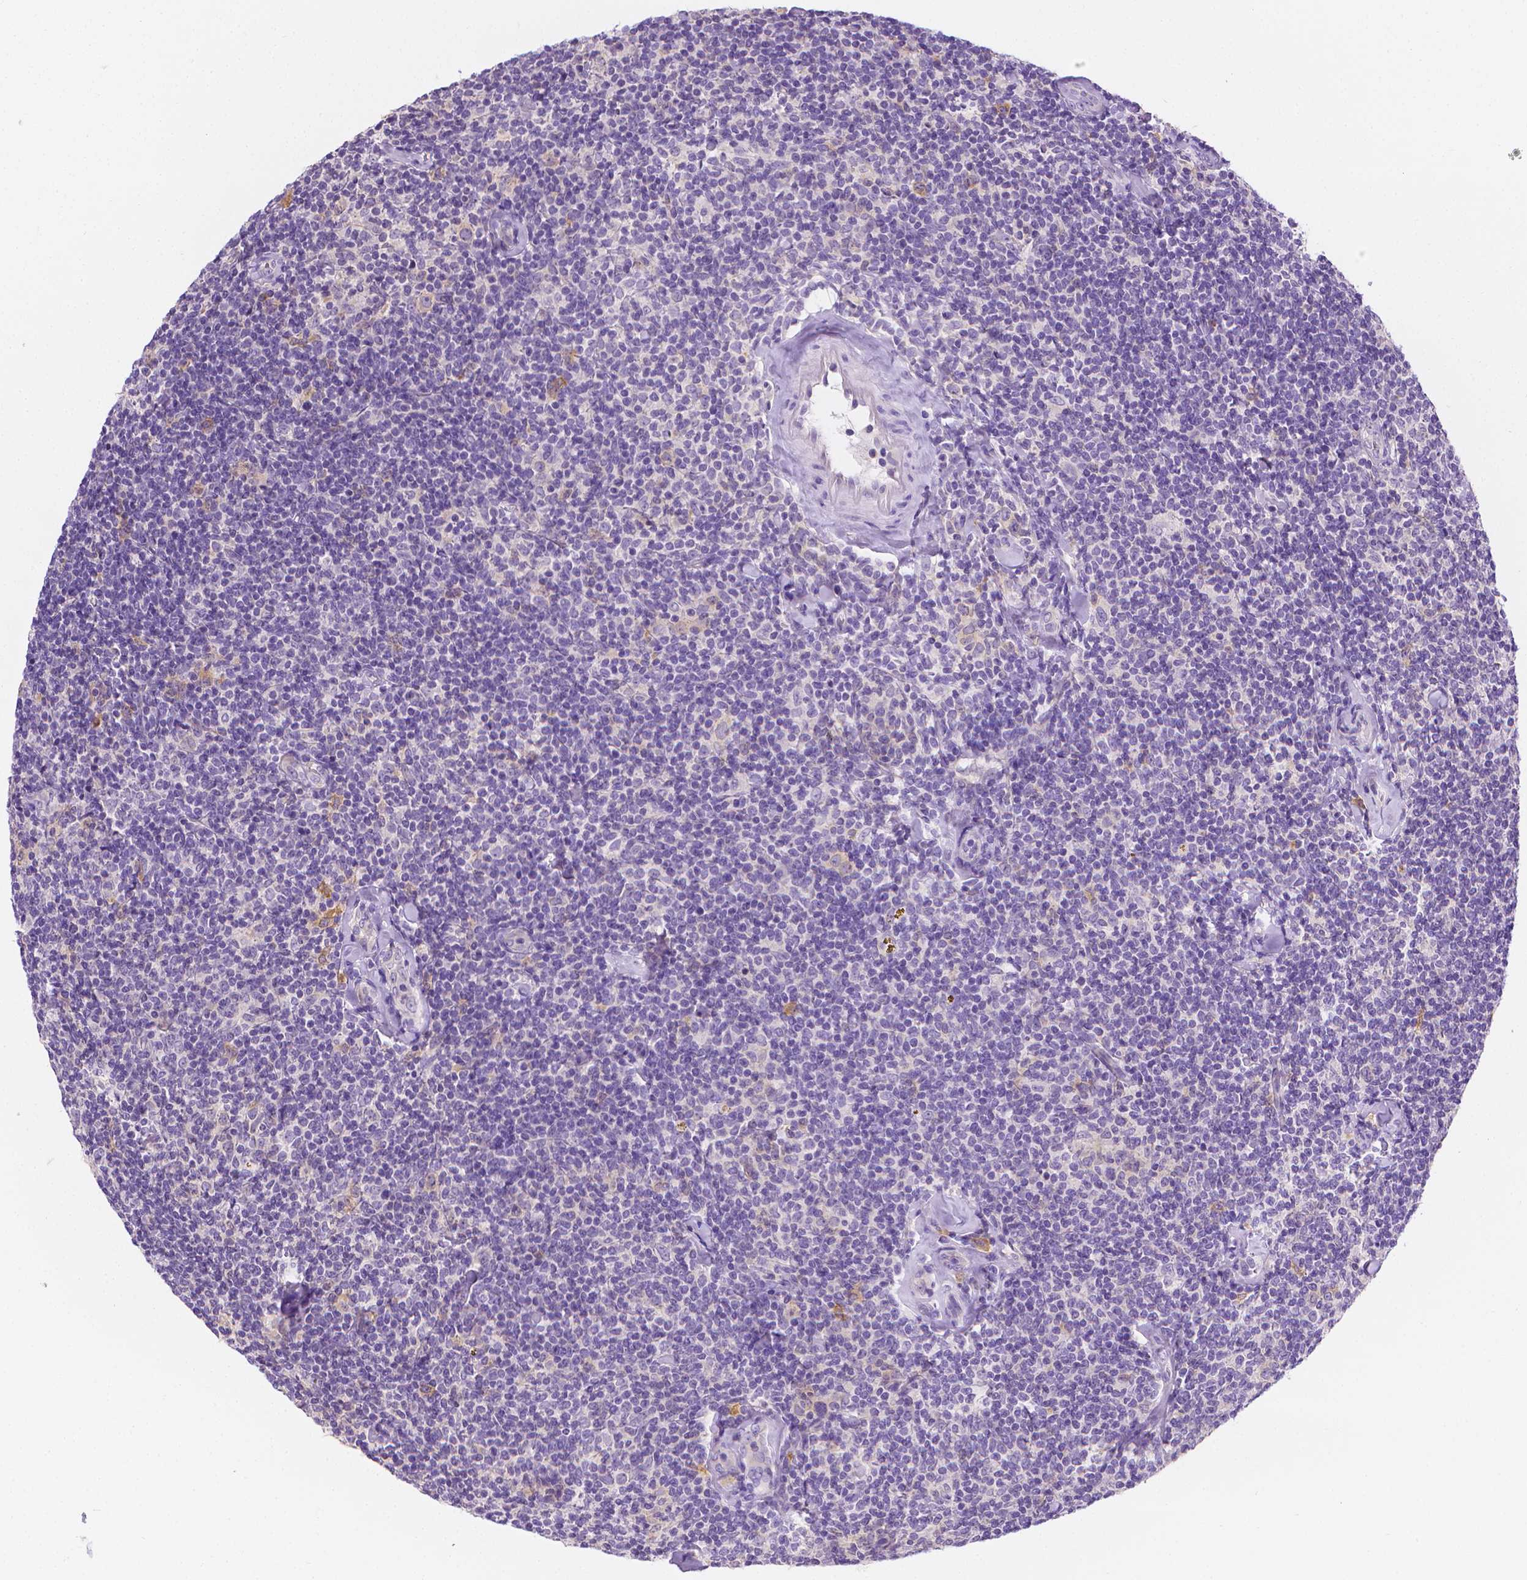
{"staining": {"intensity": "negative", "quantity": "none", "location": "none"}, "tissue": "lymphoma", "cell_type": "Tumor cells", "image_type": "cancer", "snomed": [{"axis": "morphology", "description": "Malignant lymphoma, non-Hodgkin's type, Low grade"}, {"axis": "topography", "description": "Lymph node"}], "caption": "This micrograph is of lymphoma stained with immunohistochemistry to label a protein in brown with the nuclei are counter-stained blue. There is no staining in tumor cells.", "gene": "FASN", "patient": {"sex": "female", "age": 56}}